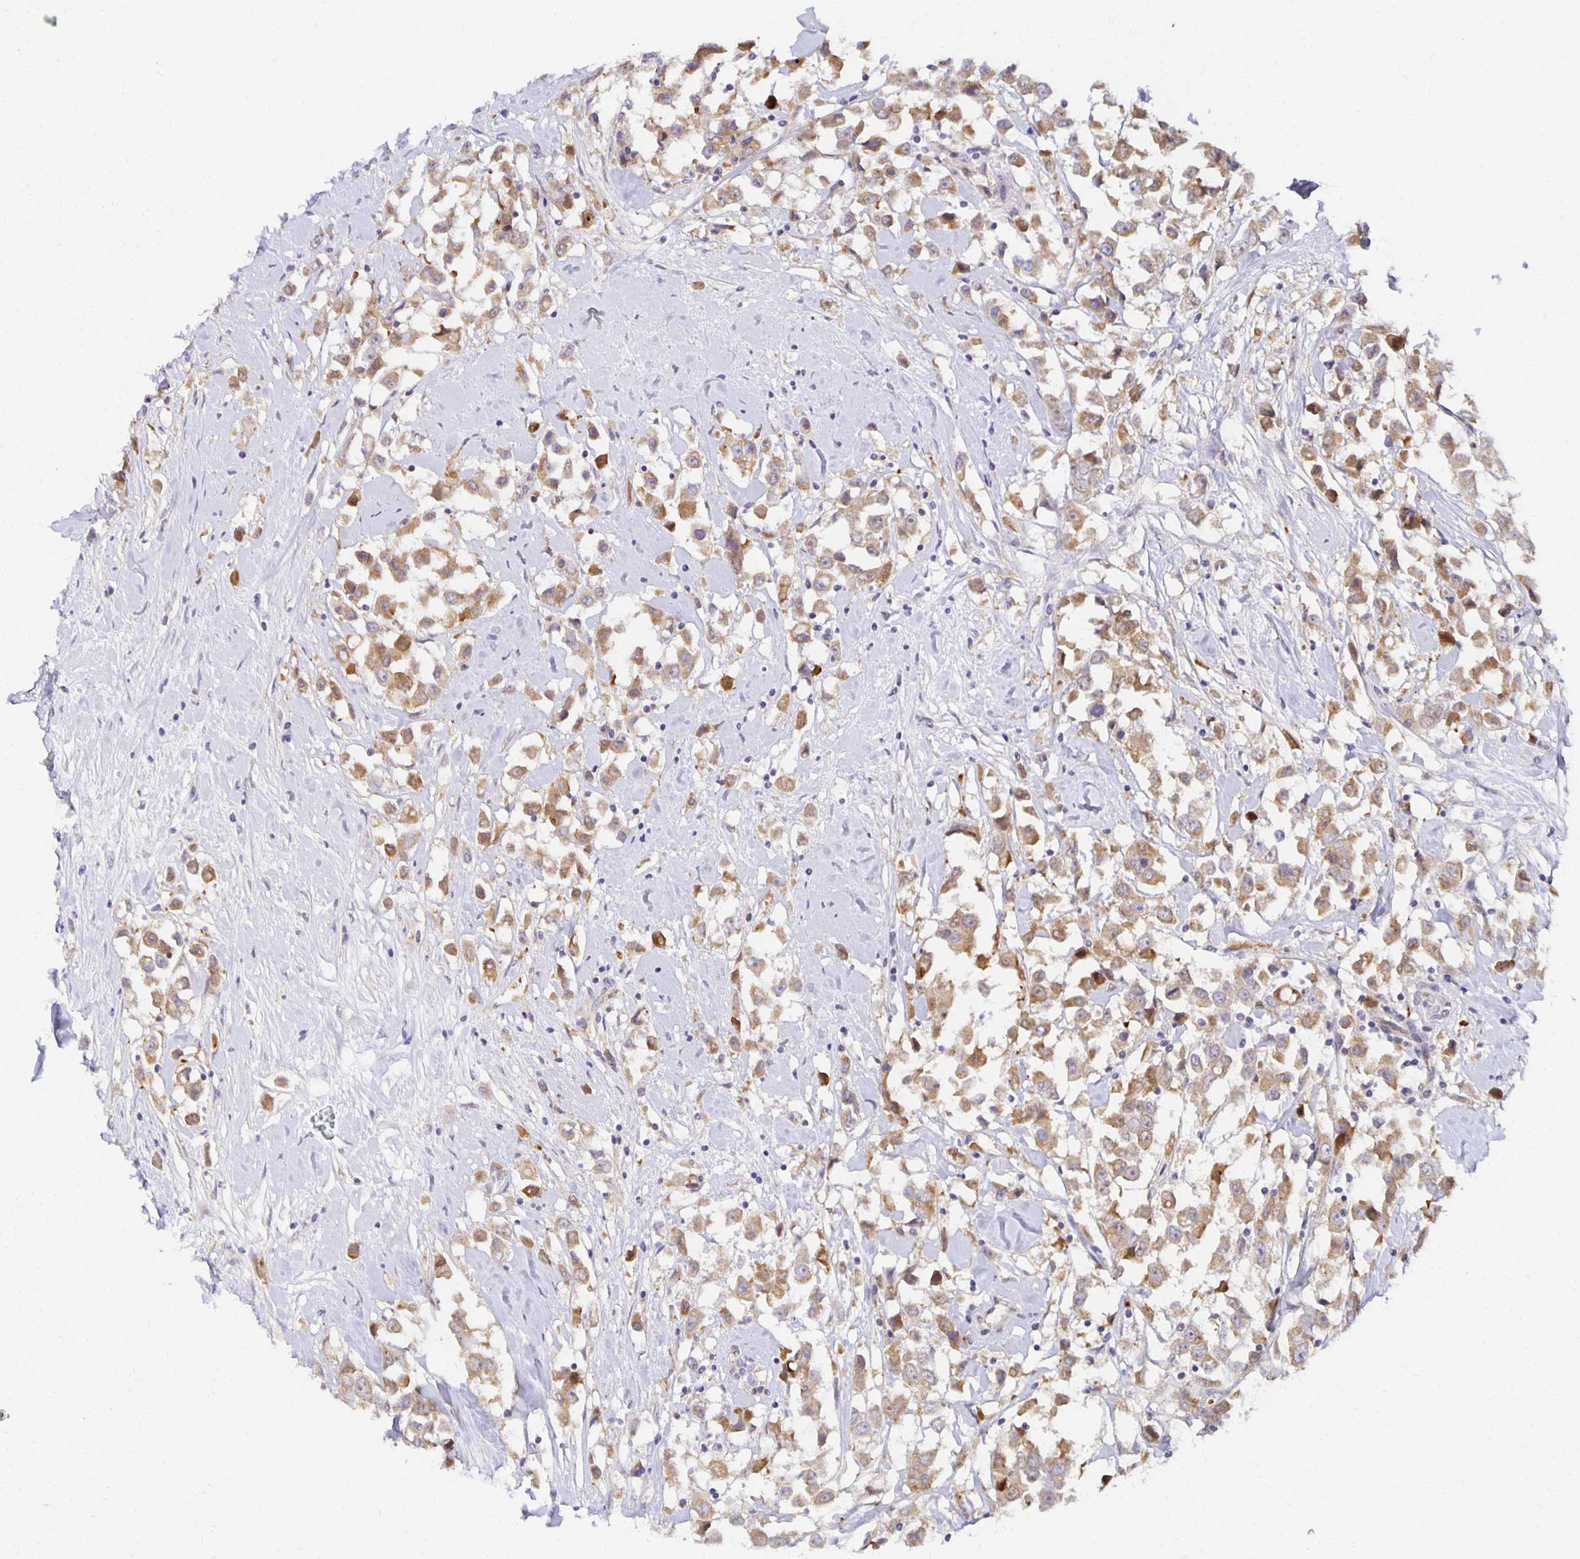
{"staining": {"intensity": "moderate", "quantity": ">75%", "location": "cytoplasmic/membranous"}, "tissue": "breast cancer", "cell_type": "Tumor cells", "image_type": "cancer", "snomed": [{"axis": "morphology", "description": "Duct carcinoma"}, {"axis": "topography", "description": "Breast"}], "caption": "Immunohistochemical staining of human breast cancer (intraductal carcinoma) exhibits medium levels of moderate cytoplasmic/membranous protein expression in approximately >75% of tumor cells. Using DAB (brown) and hematoxylin (blue) stains, captured at high magnification using brightfield microscopy.", "gene": "SORL1", "patient": {"sex": "female", "age": 61}}